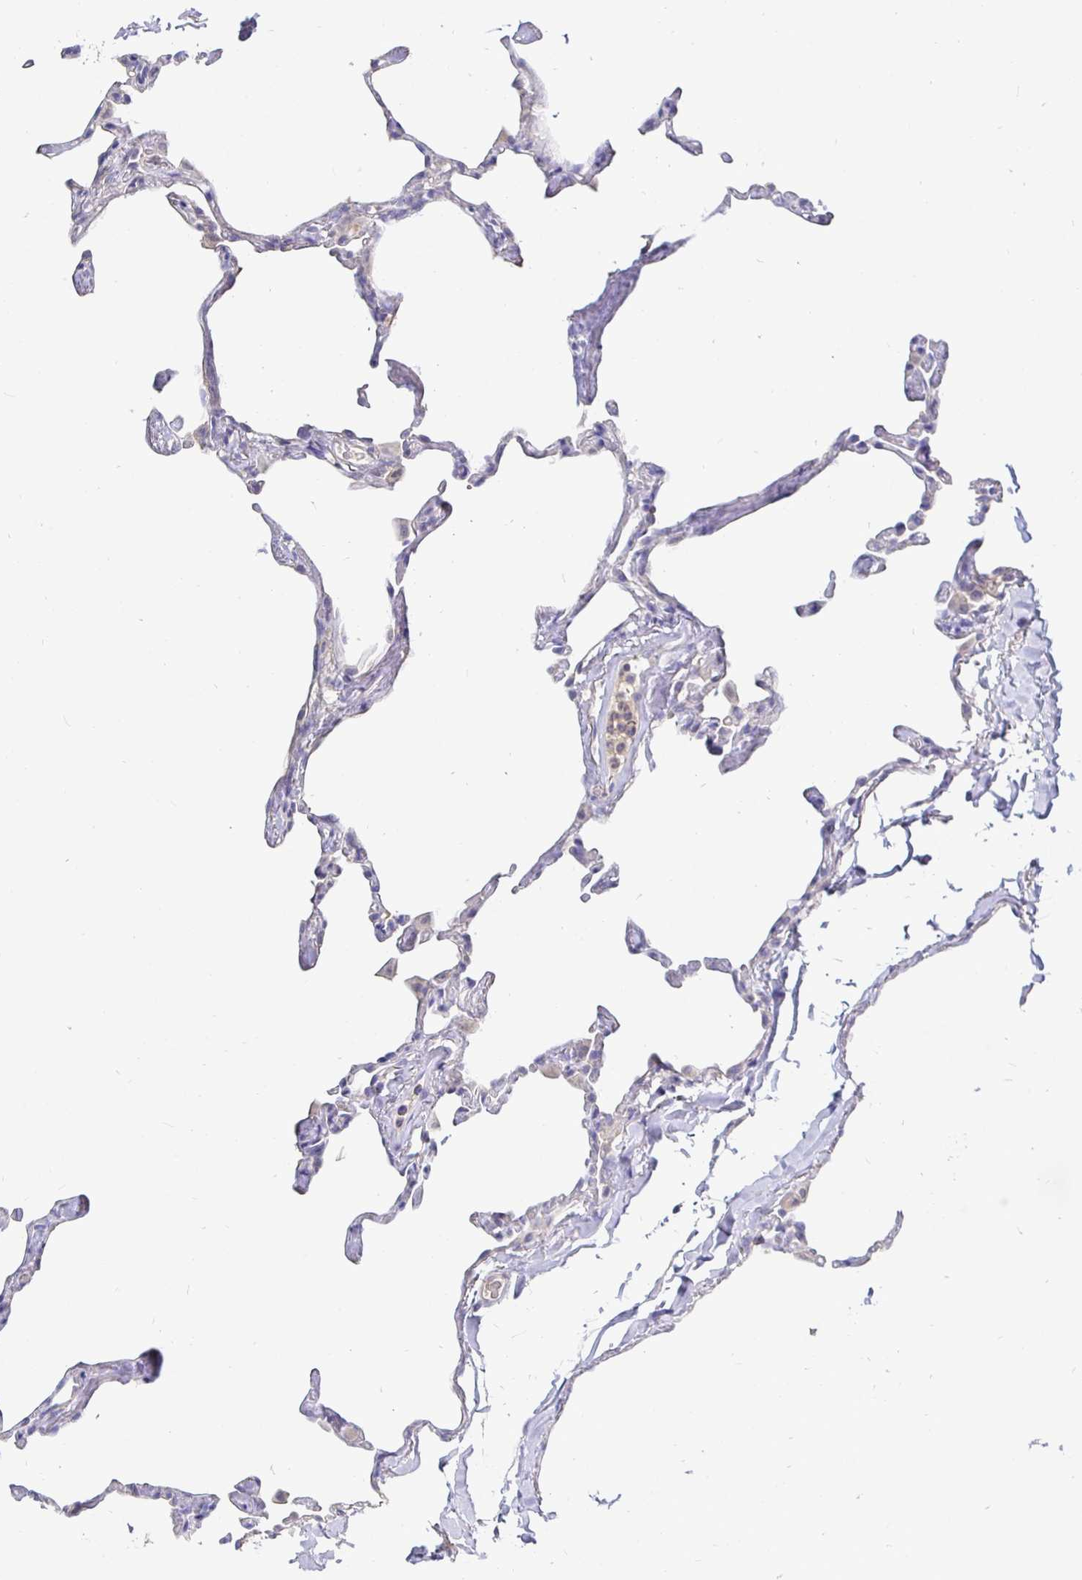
{"staining": {"intensity": "negative", "quantity": "none", "location": "none"}, "tissue": "lung", "cell_type": "Alveolar cells", "image_type": "normal", "snomed": [{"axis": "morphology", "description": "Normal tissue, NOS"}, {"axis": "topography", "description": "Lung"}], "caption": "IHC of normal lung reveals no staining in alveolar cells.", "gene": "KIF21A", "patient": {"sex": "male", "age": 65}}